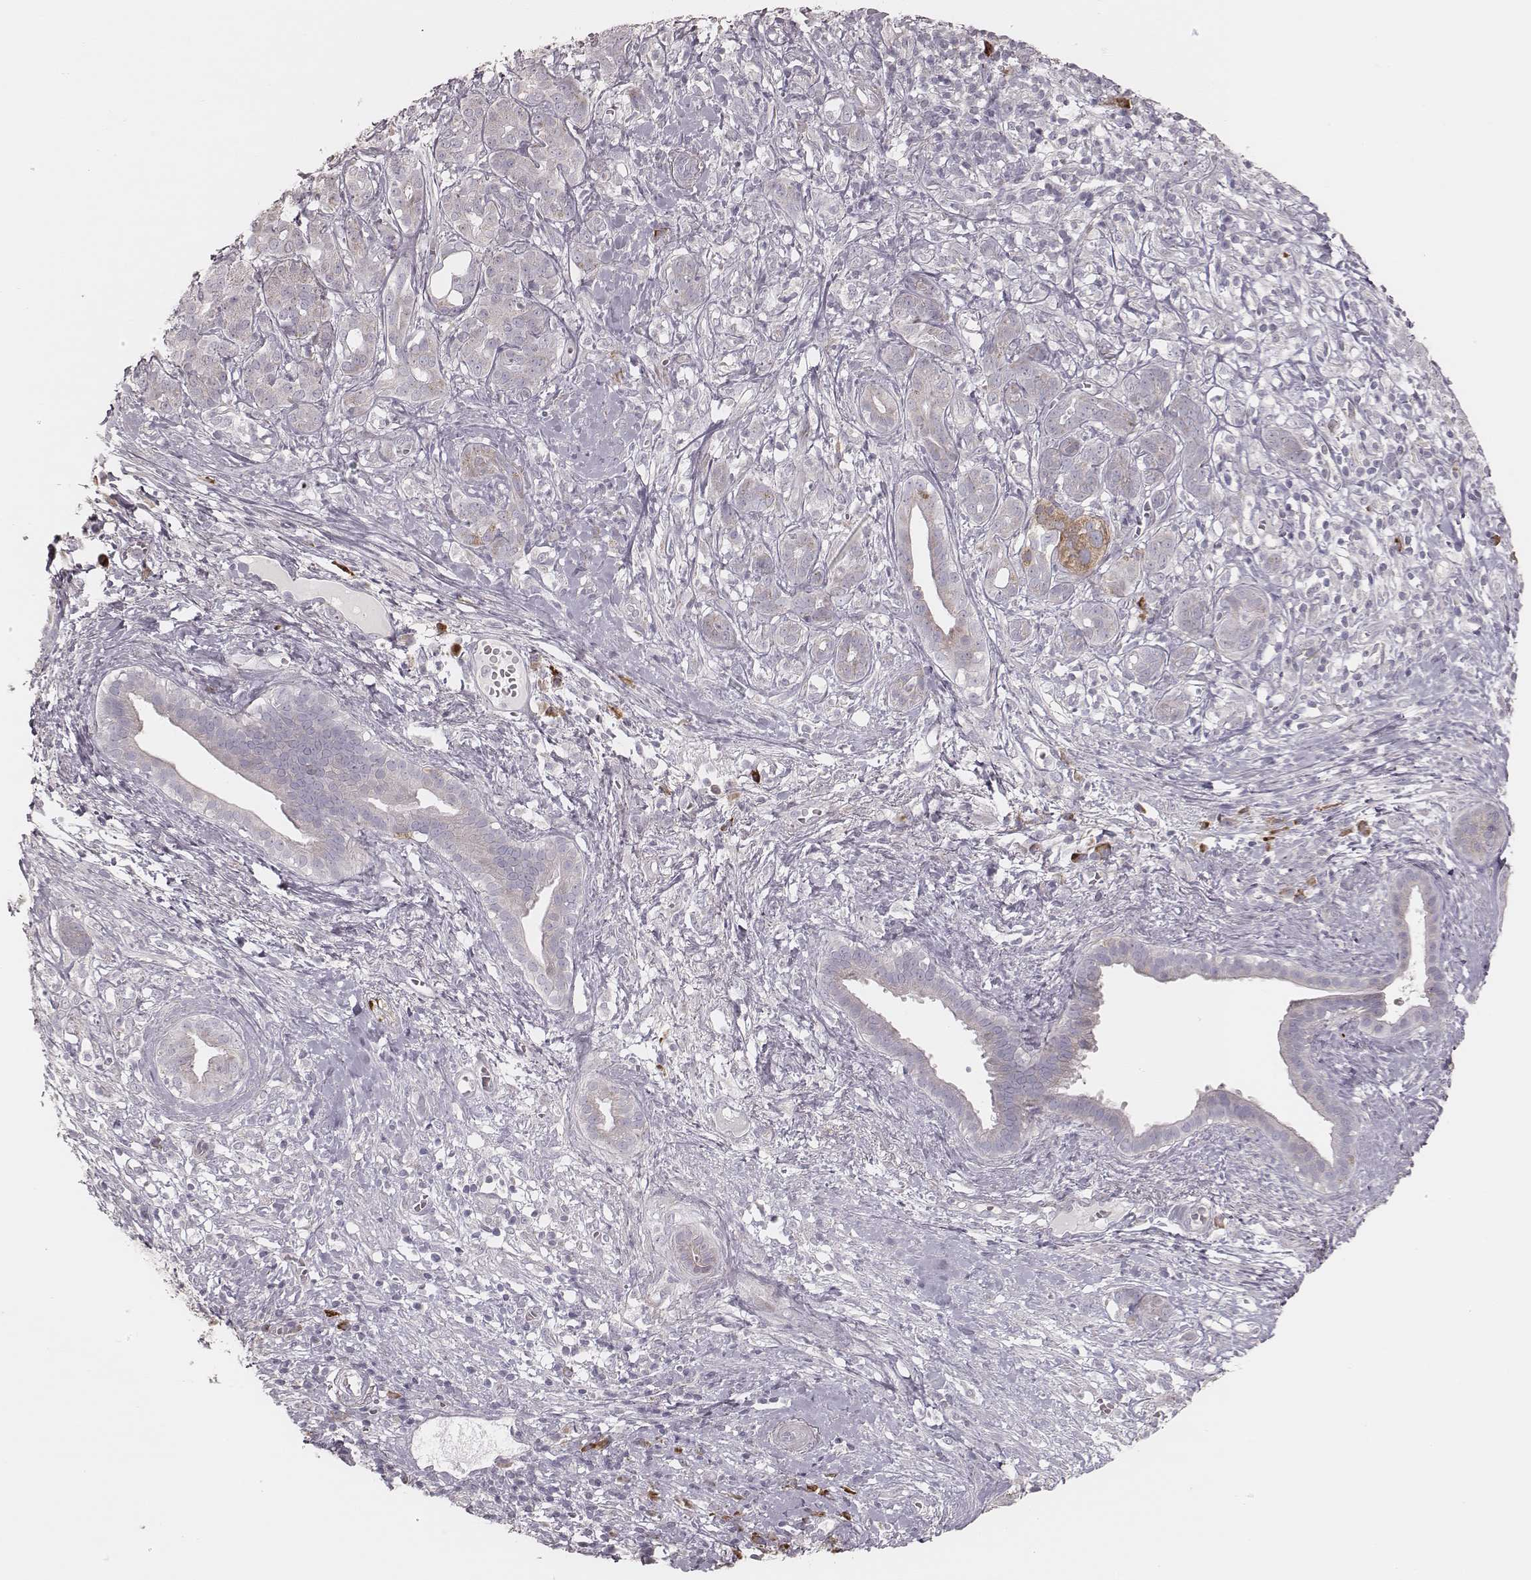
{"staining": {"intensity": "weak", "quantity": "25%-75%", "location": "cytoplasmic/membranous"}, "tissue": "pancreatic cancer", "cell_type": "Tumor cells", "image_type": "cancer", "snomed": [{"axis": "morphology", "description": "Adenocarcinoma, NOS"}, {"axis": "topography", "description": "Pancreas"}], "caption": "IHC histopathology image of pancreatic adenocarcinoma stained for a protein (brown), which reveals low levels of weak cytoplasmic/membranous expression in approximately 25%-75% of tumor cells.", "gene": "KIF5C", "patient": {"sex": "male", "age": 61}}